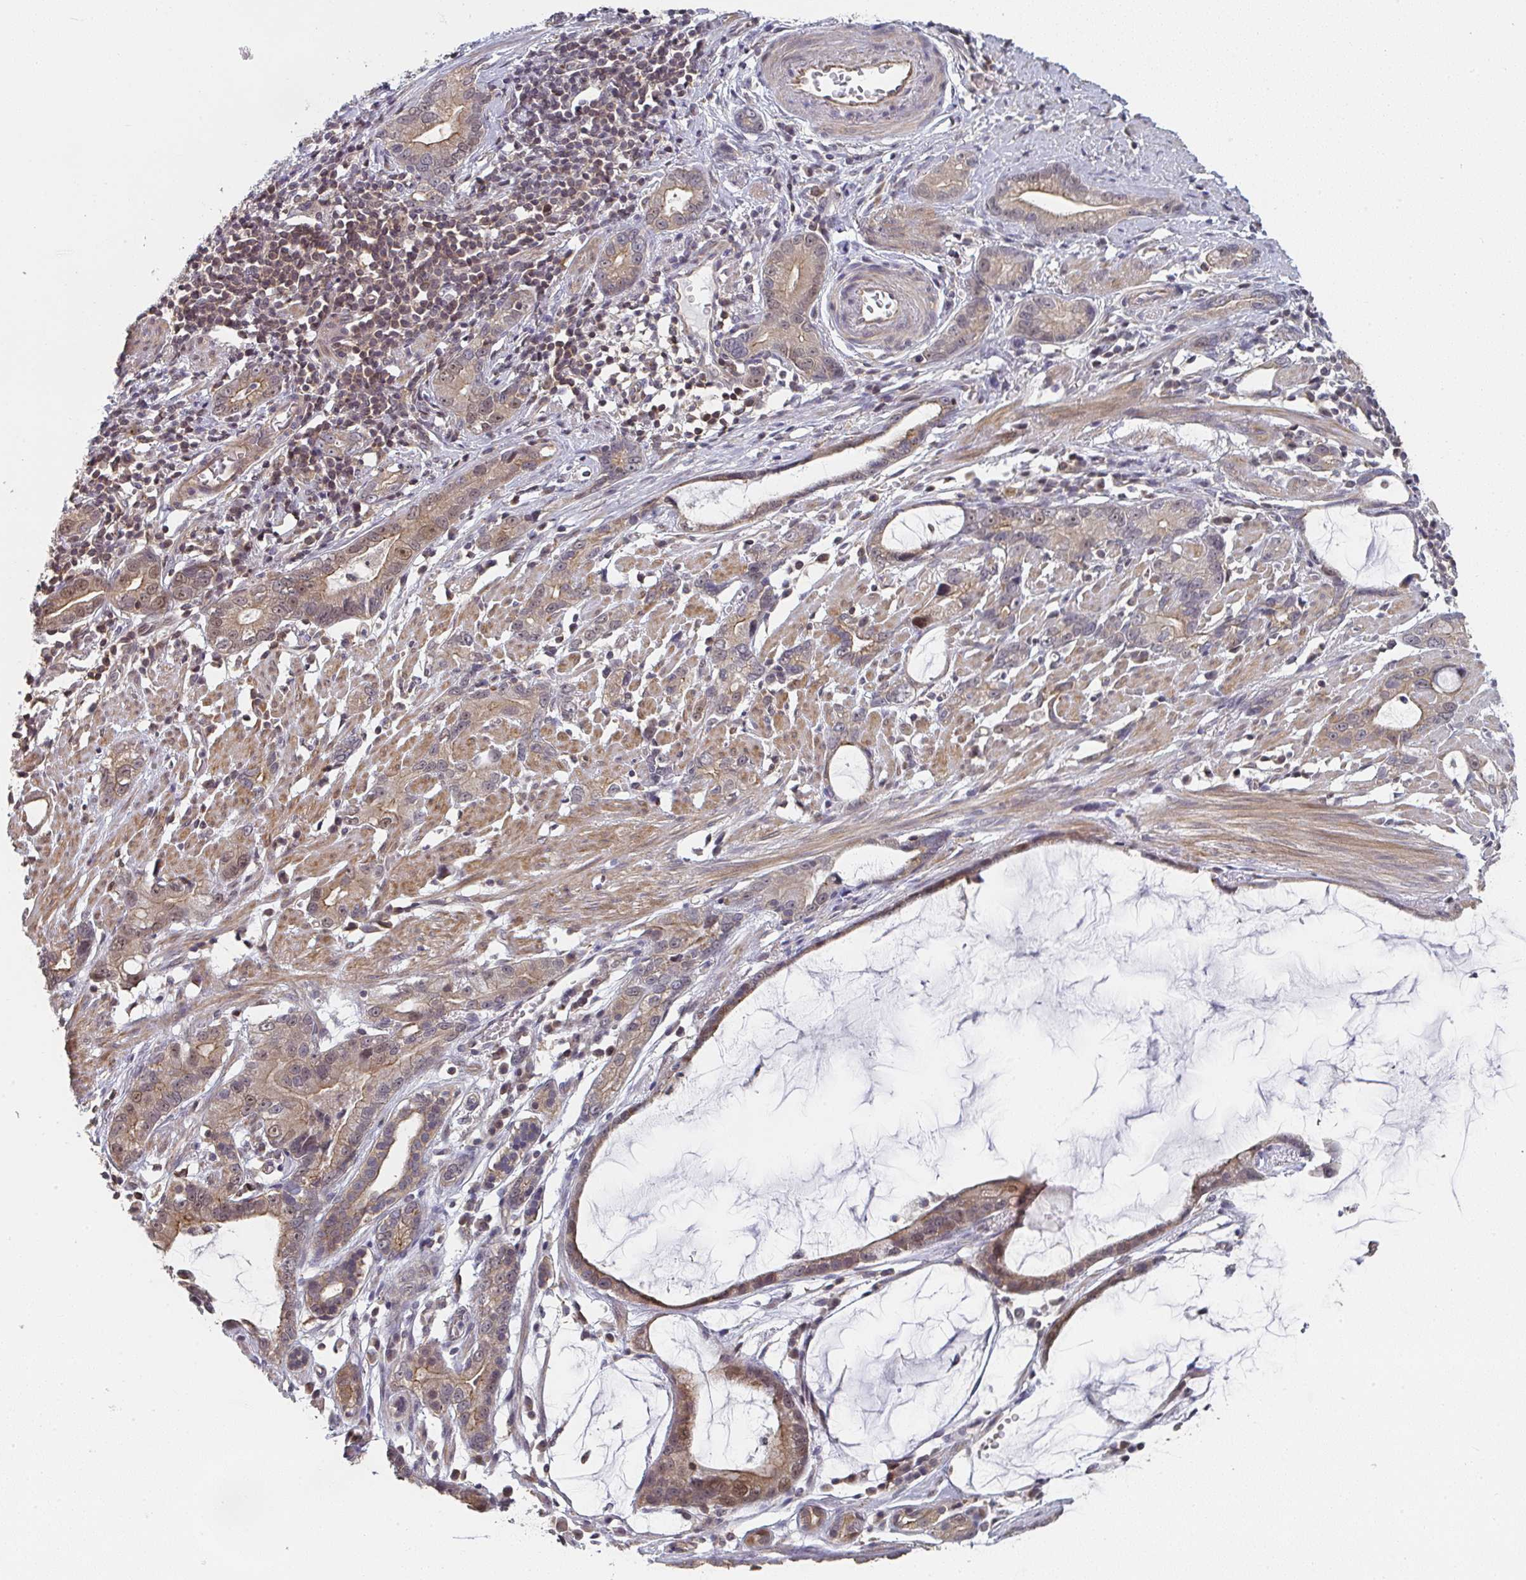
{"staining": {"intensity": "moderate", "quantity": ">75%", "location": "cytoplasmic/membranous"}, "tissue": "stomach cancer", "cell_type": "Tumor cells", "image_type": "cancer", "snomed": [{"axis": "morphology", "description": "Adenocarcinoma, NOS"}, {"axis": "topography", "description": "Stomach"}], "caption": "Stomach cancer was stained to show a protein in brown. There is medium levels of moderate cytoplasmic/membranous staining in approximately >75% of tumor cells. Ihc stains the protein of interest in brown and the nuclei are stained blue.", "gene": "RANGRF", "patient": {"sex": "male", "age": 55}}